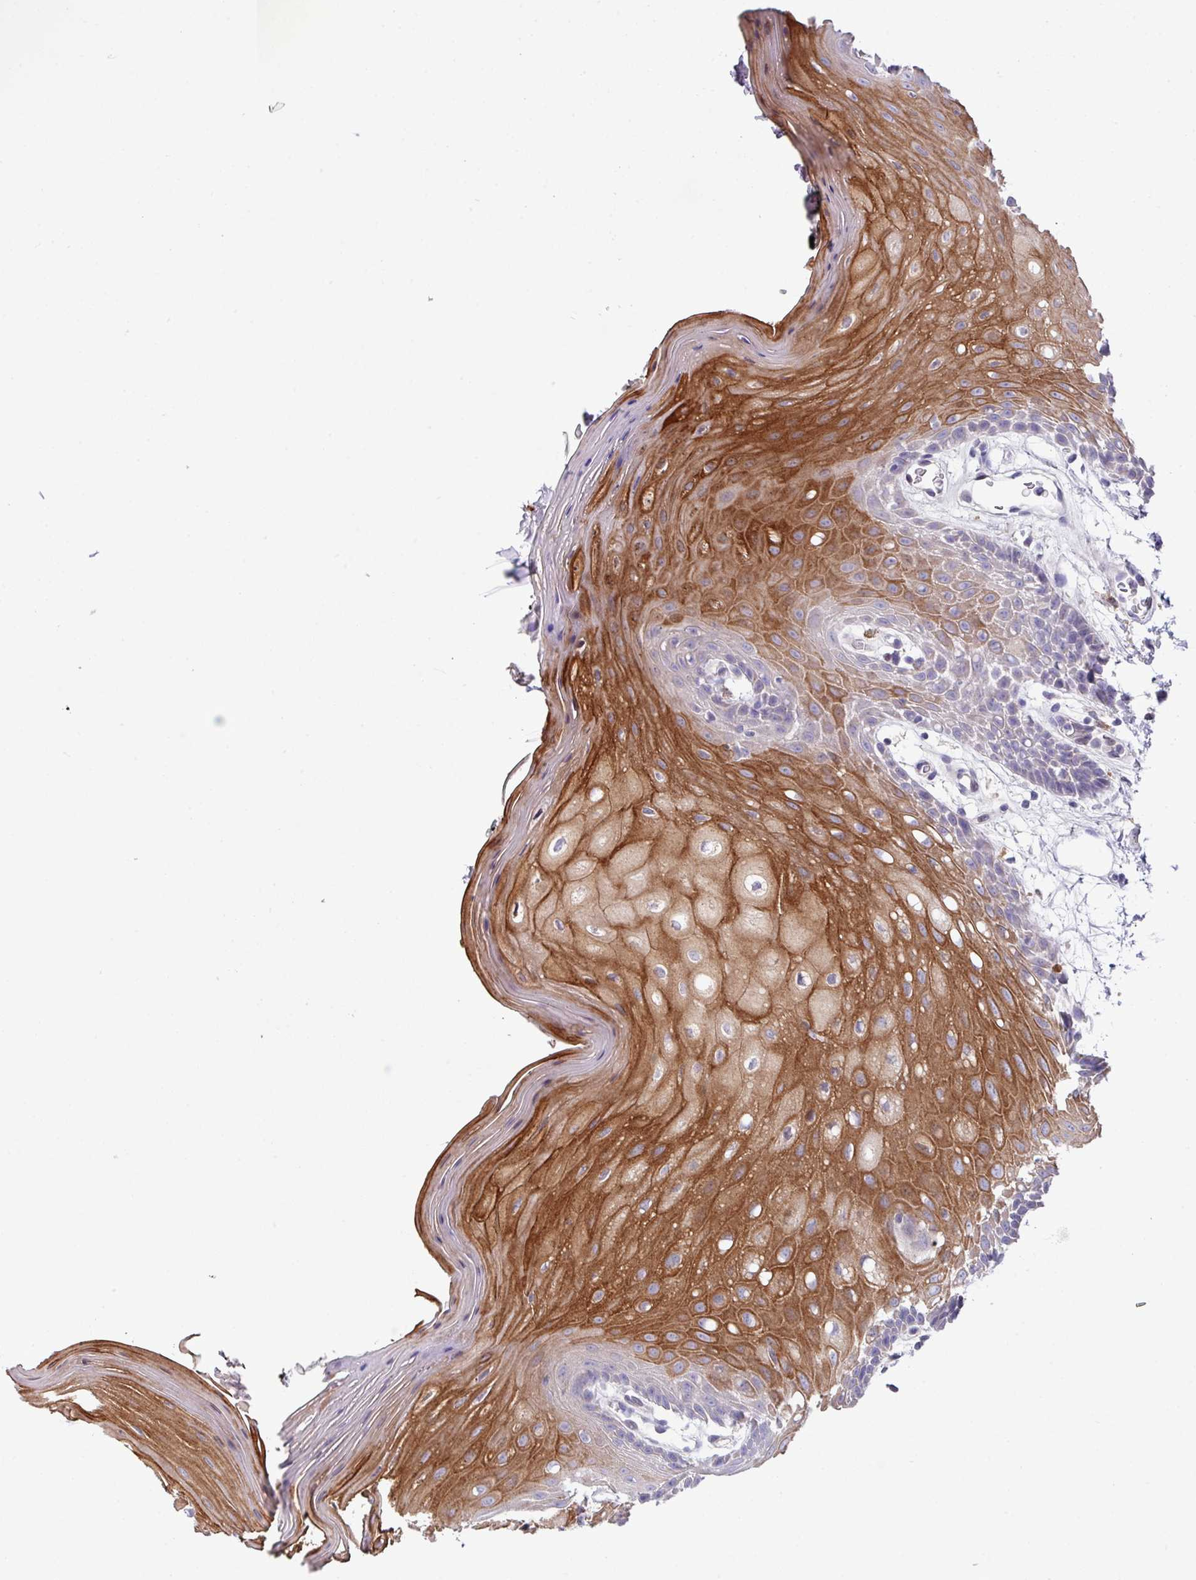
{"staining": {"intensity": "strong", "quantity": "25%-75%", "location": "cytoplasmic/membranous"}, "tissue": "oral mucosa", "cell_type": "Squamous epithelial cells", "image_type": "normal", "snomed": [{"axis": "morphology", "description": "Normal tissue, NOS"}, {"axis": "topography", "description": "Oral tissue"}, {"axis": "topography", "description": "Tounge, NOS"}], "caption": "An image of human oral mucosa stained for a protein demonstrates strong cytoplasmic/membranous brown staining in squamous epithelial cells.", "gene": "IQCJ", "patient": {"sex": "female", "age": 59}}